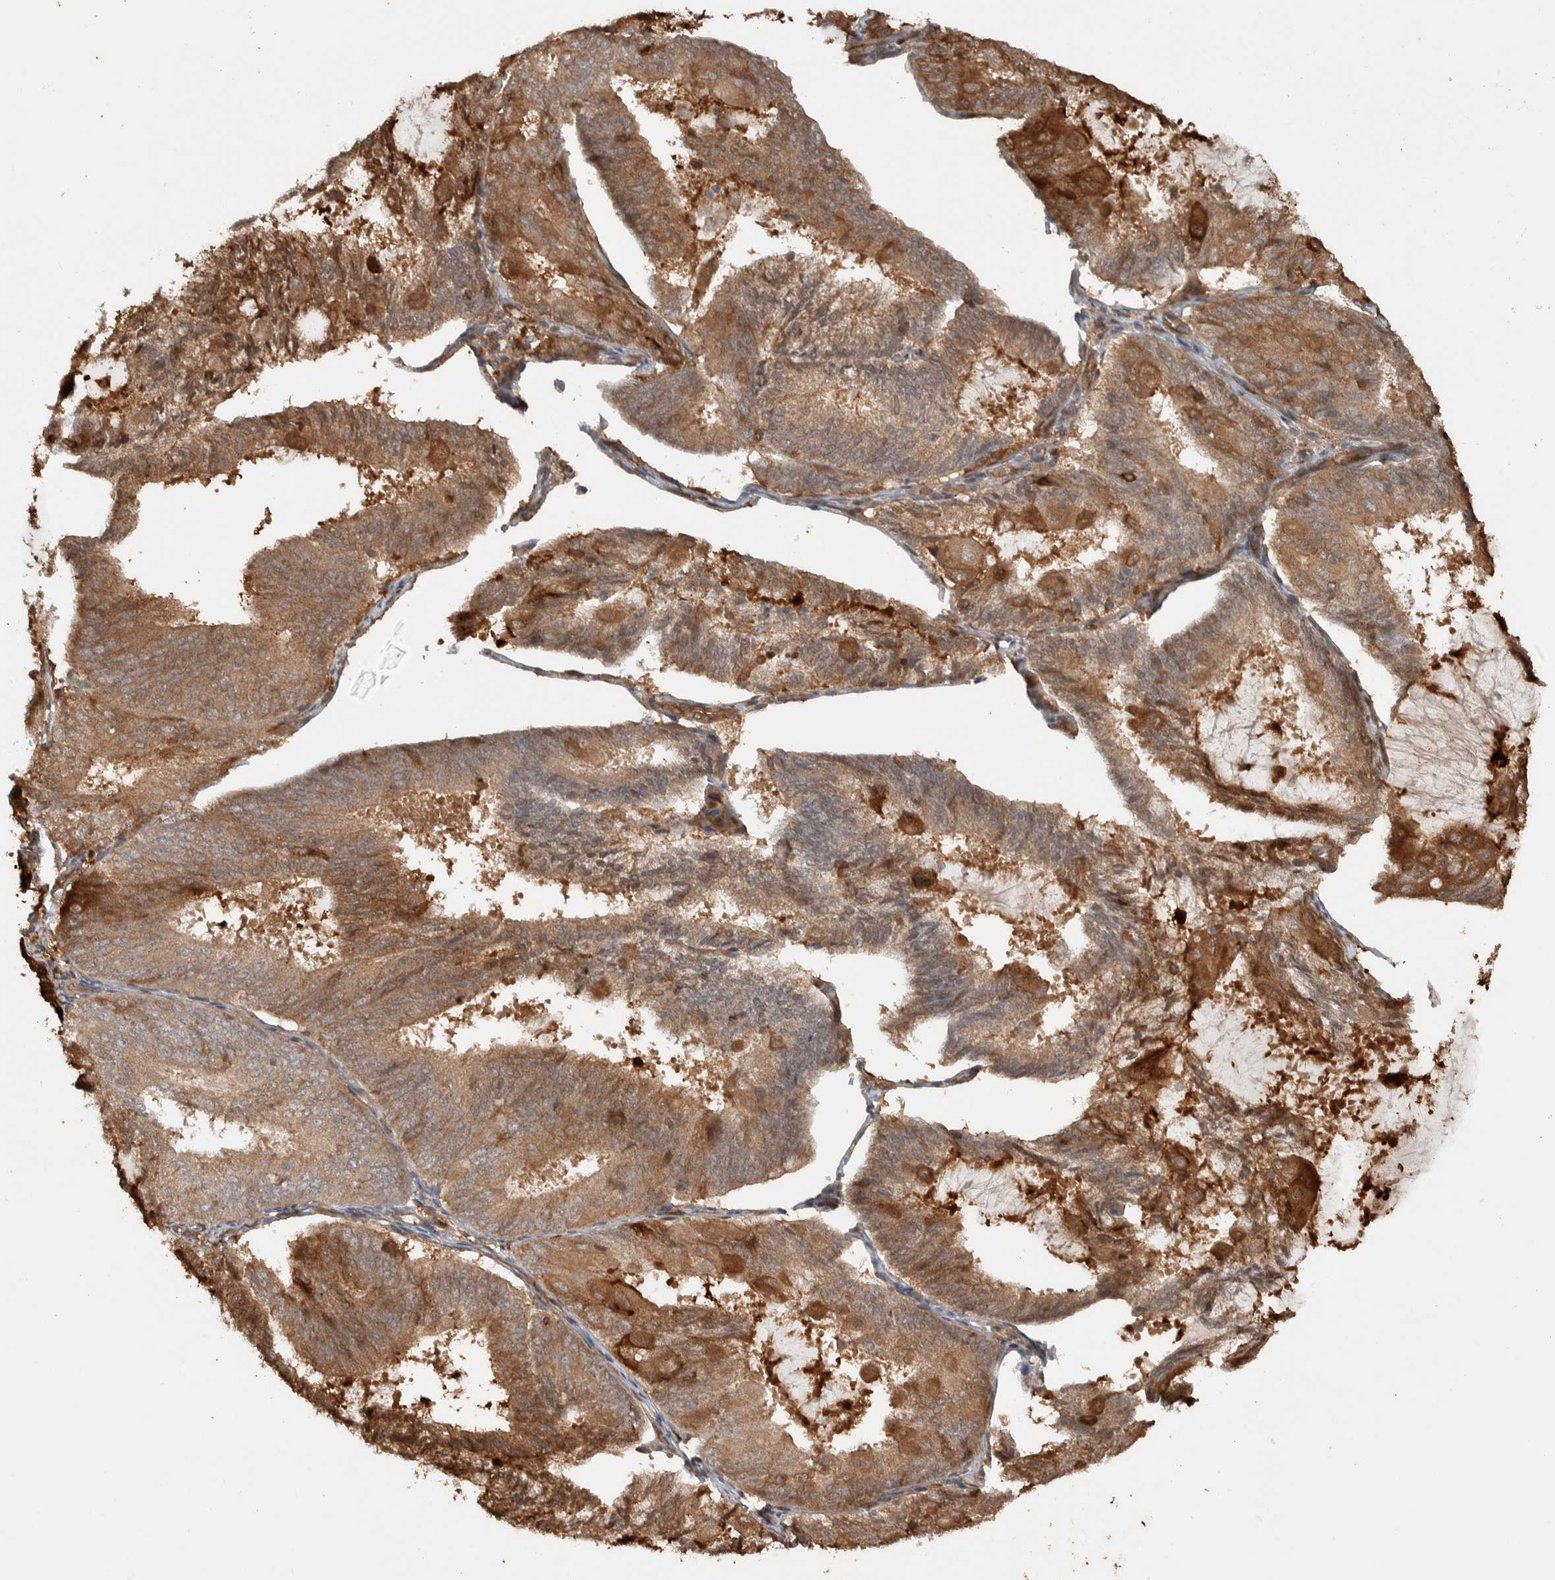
{"staining": {"intensity": "moderate", "quantity": ">75%", "location": "cytoplasmic/membranous"}, "tissue": "endometrial cancer", "cell_type": "Tumor cells", "image_type": "cancer", "snomed": [{"axis": "morphology", "description": "Adenocarcinoma, NOS"}, {"axis": "topography", "description": "Endometrium"}], "caption": "Moderate cytoplasmic/membranous positivity for a protein is present in approximately >75% of tumor cells of endometrial adenocarcinoma using immunohistochemistry (IHC).", "gene": "CNTROB", "patient": {"sex": "female", "age": 81}}